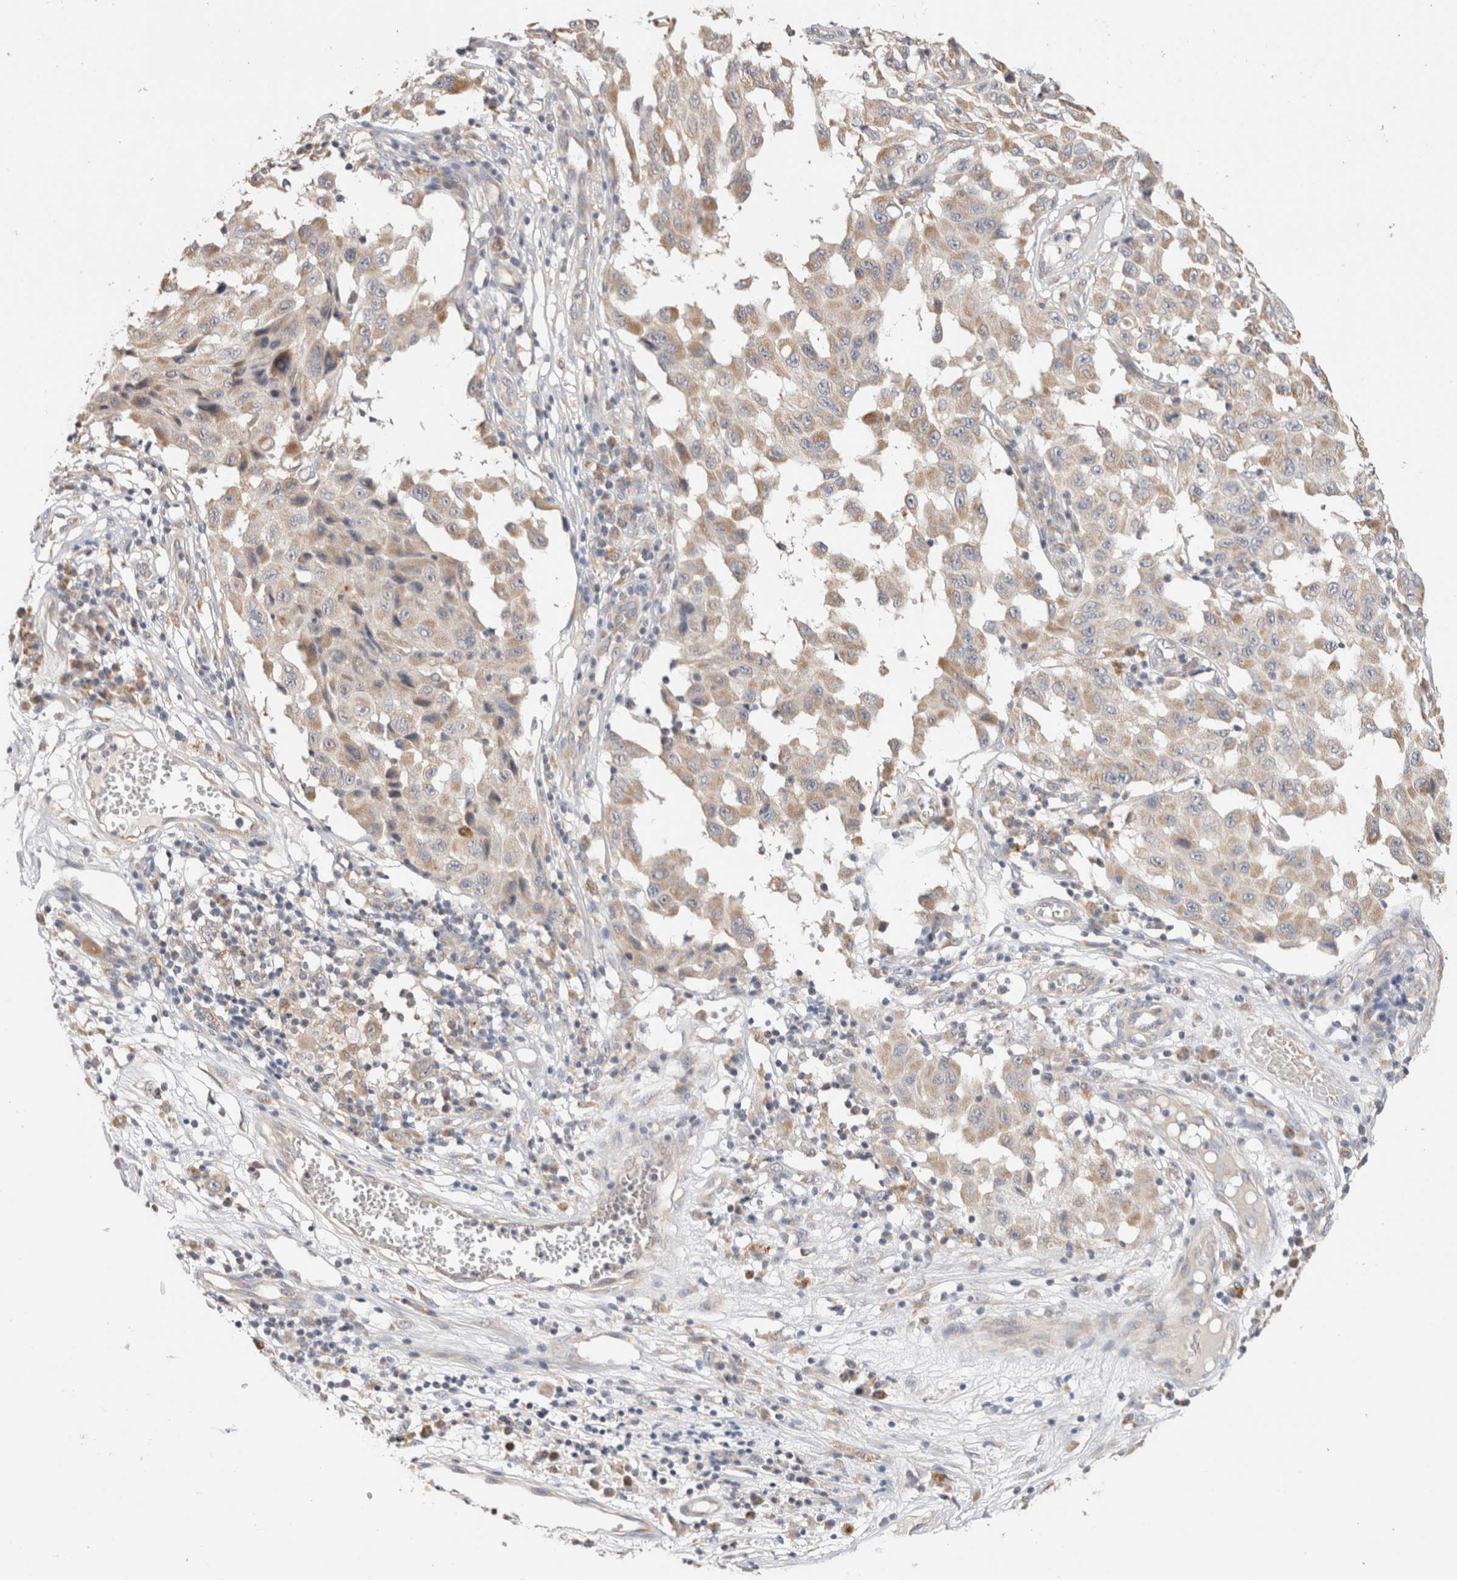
{"staining": {"intensity": "weak", "quantity": "<25%", "location": "cytoplasmic/membranous"}, "tissue": "melanoma", "cell_type": "Tumor cells", "image_type": "cancer", "snomed": [{"axis": "morphology", "description": "Malignant melanoma, NOS"}, {"axis": "topography", "description": "Skin"}], "caption": "There is no significant staining in tumor cells of malignant melanoma.", "gene": "CA13", "patient": {"sex": "male", "age": 30}}